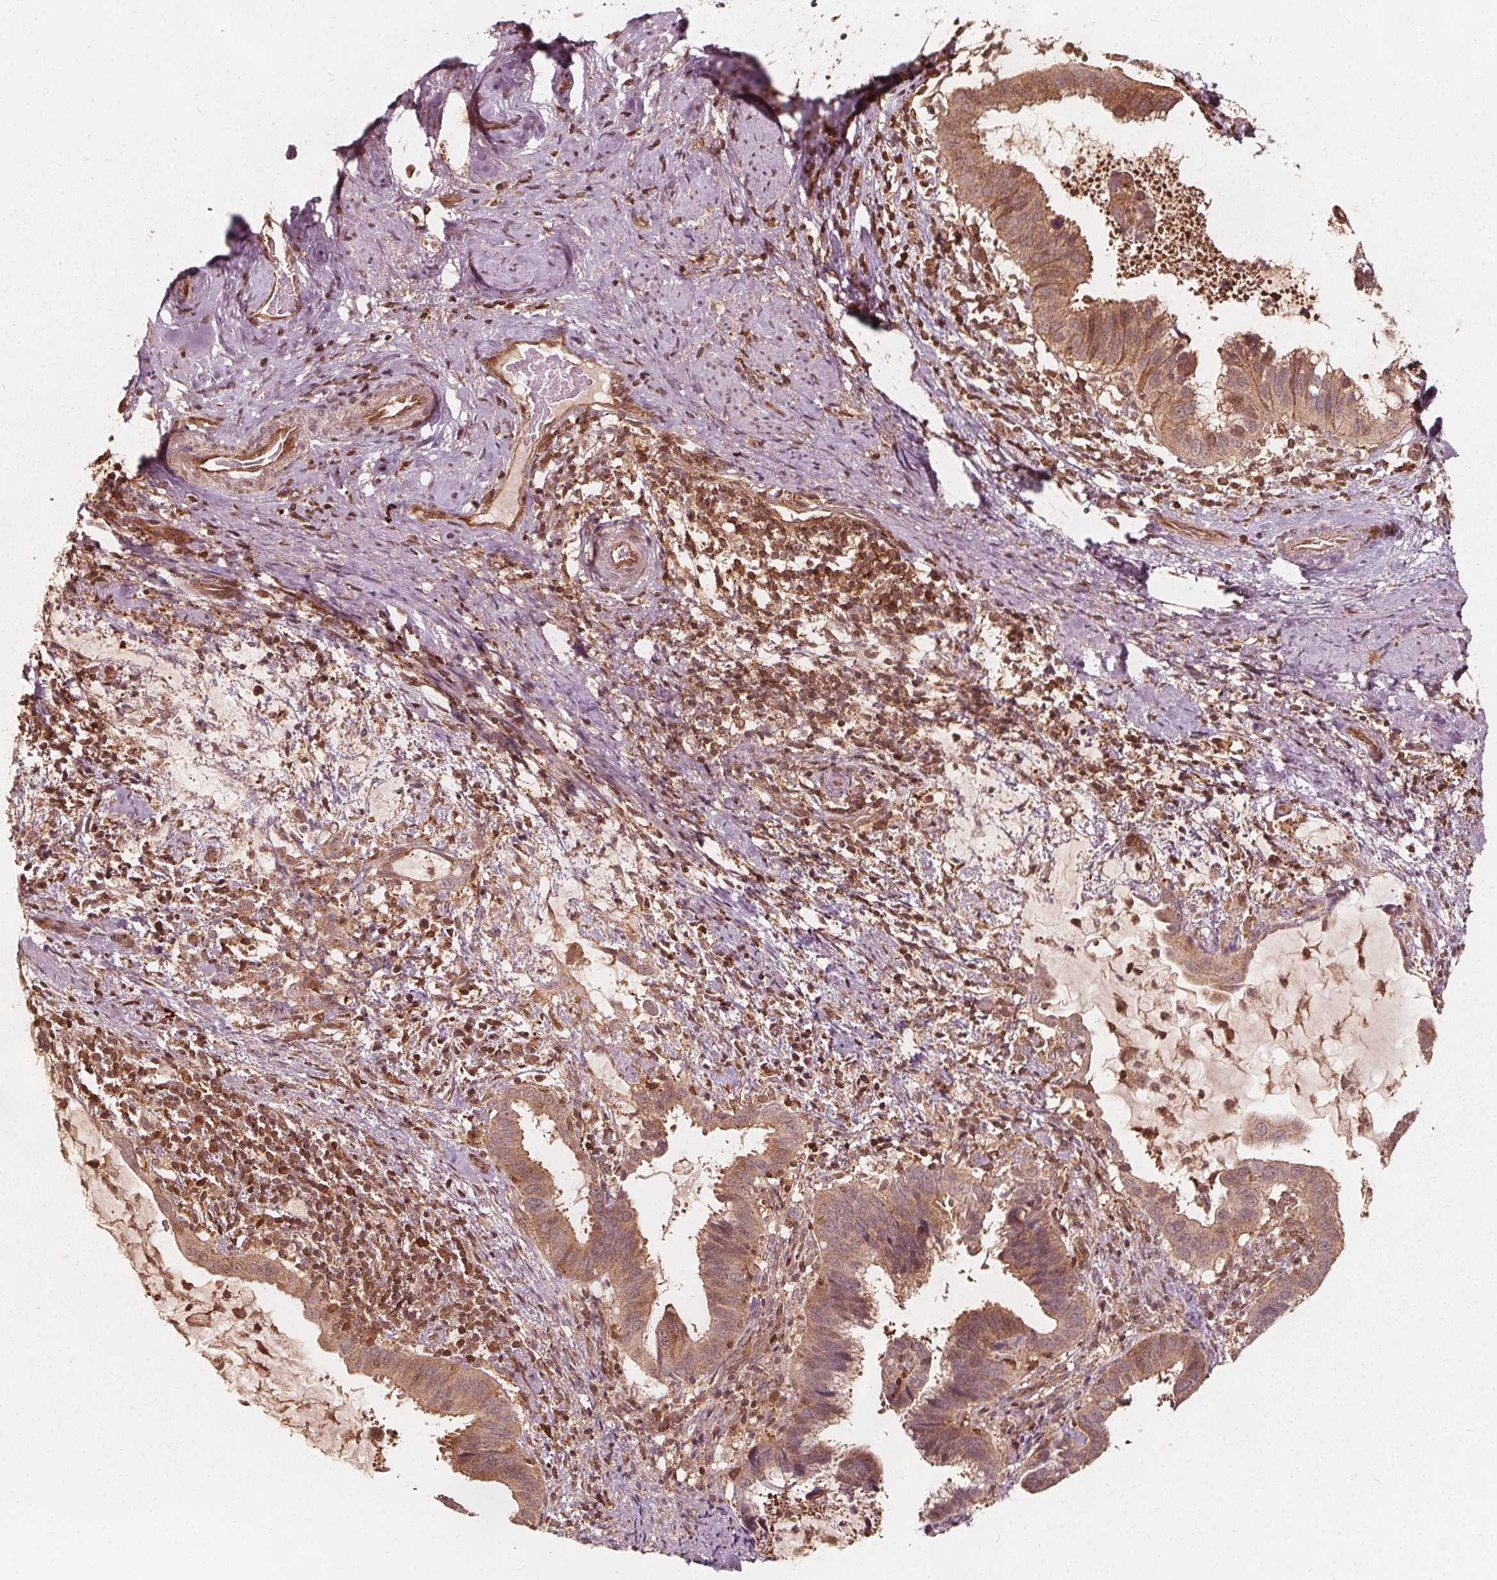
{"staining": {"intensity": "moderate", "quantity": ">75%", "location": "cytoplasmic/membranous"}, "tissue": "cervical cancer", "cell_type": "Tumor cells", "image_type": "cancer", "snomed": [{"axis": "morphology", "description": "Adenocarcinoma, NOS"}, {"axis": "topography", "description": "Cervix"}], "caption": "Protein expression by immunohistochemistry shows moderate cytoplasmic/membranous positivity in approximately >75% of tumor cells in cervical cancer (adenocarcinoma).", "gene": "AIP", "patient": {"sex": "female", "age": 56}}